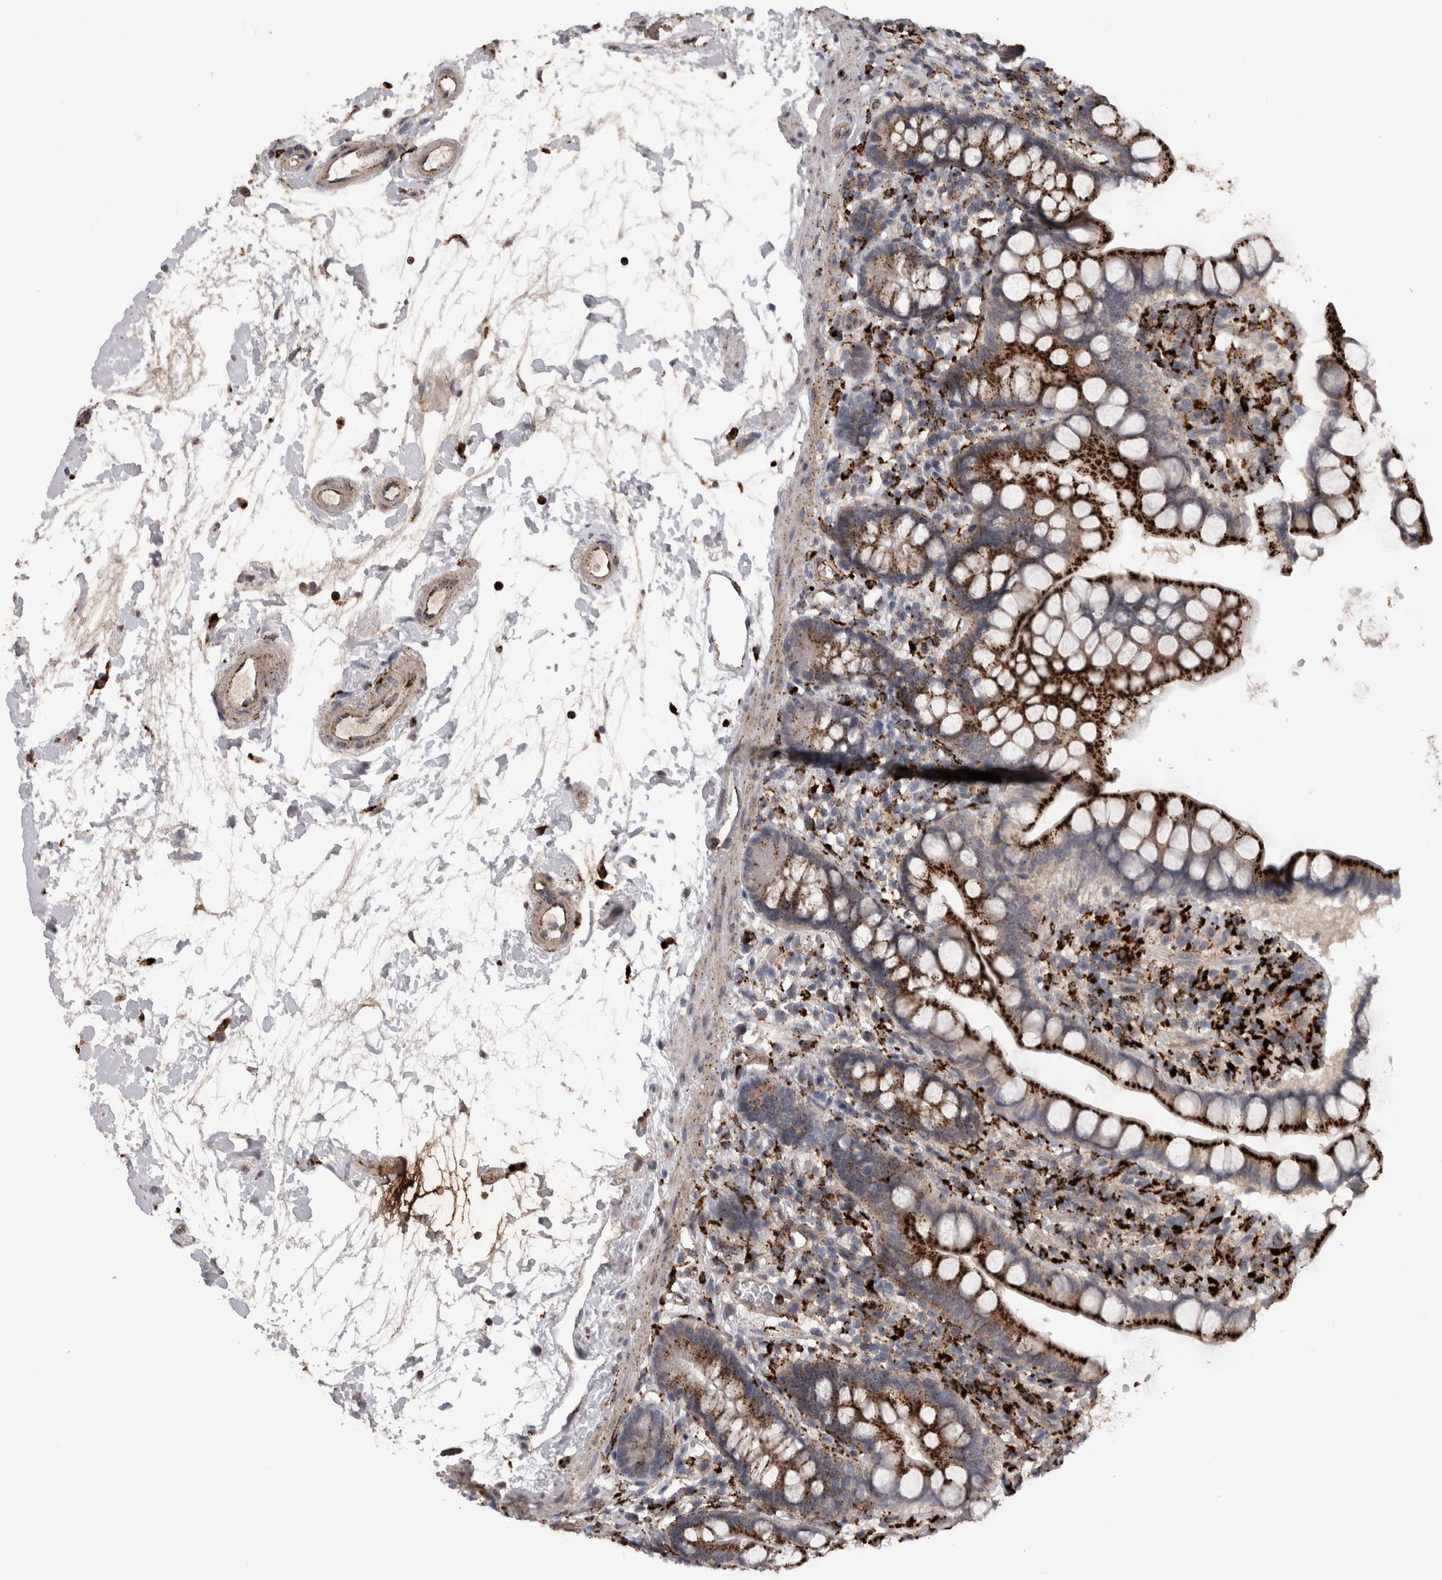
{"staining": {"intensity": "strong", "quantity": ">75%", "location": "cytoplasmic/membranous"}, "tissue": "small intestine", "cell_type": "Glandular cells", "image_type": "normal", "snomed": [{"axis": "morphology", "description": "Normal tissue, NOS"}, {"axis": "topography", "description": "Small intestine"}], "caption": "A brown stain highlights strong cytoplasmic/membranous staining of a protein in glandular cells of benign small intestine.", "gene": "CTSZ", "patient": {"sex": "female", "age": 84}}